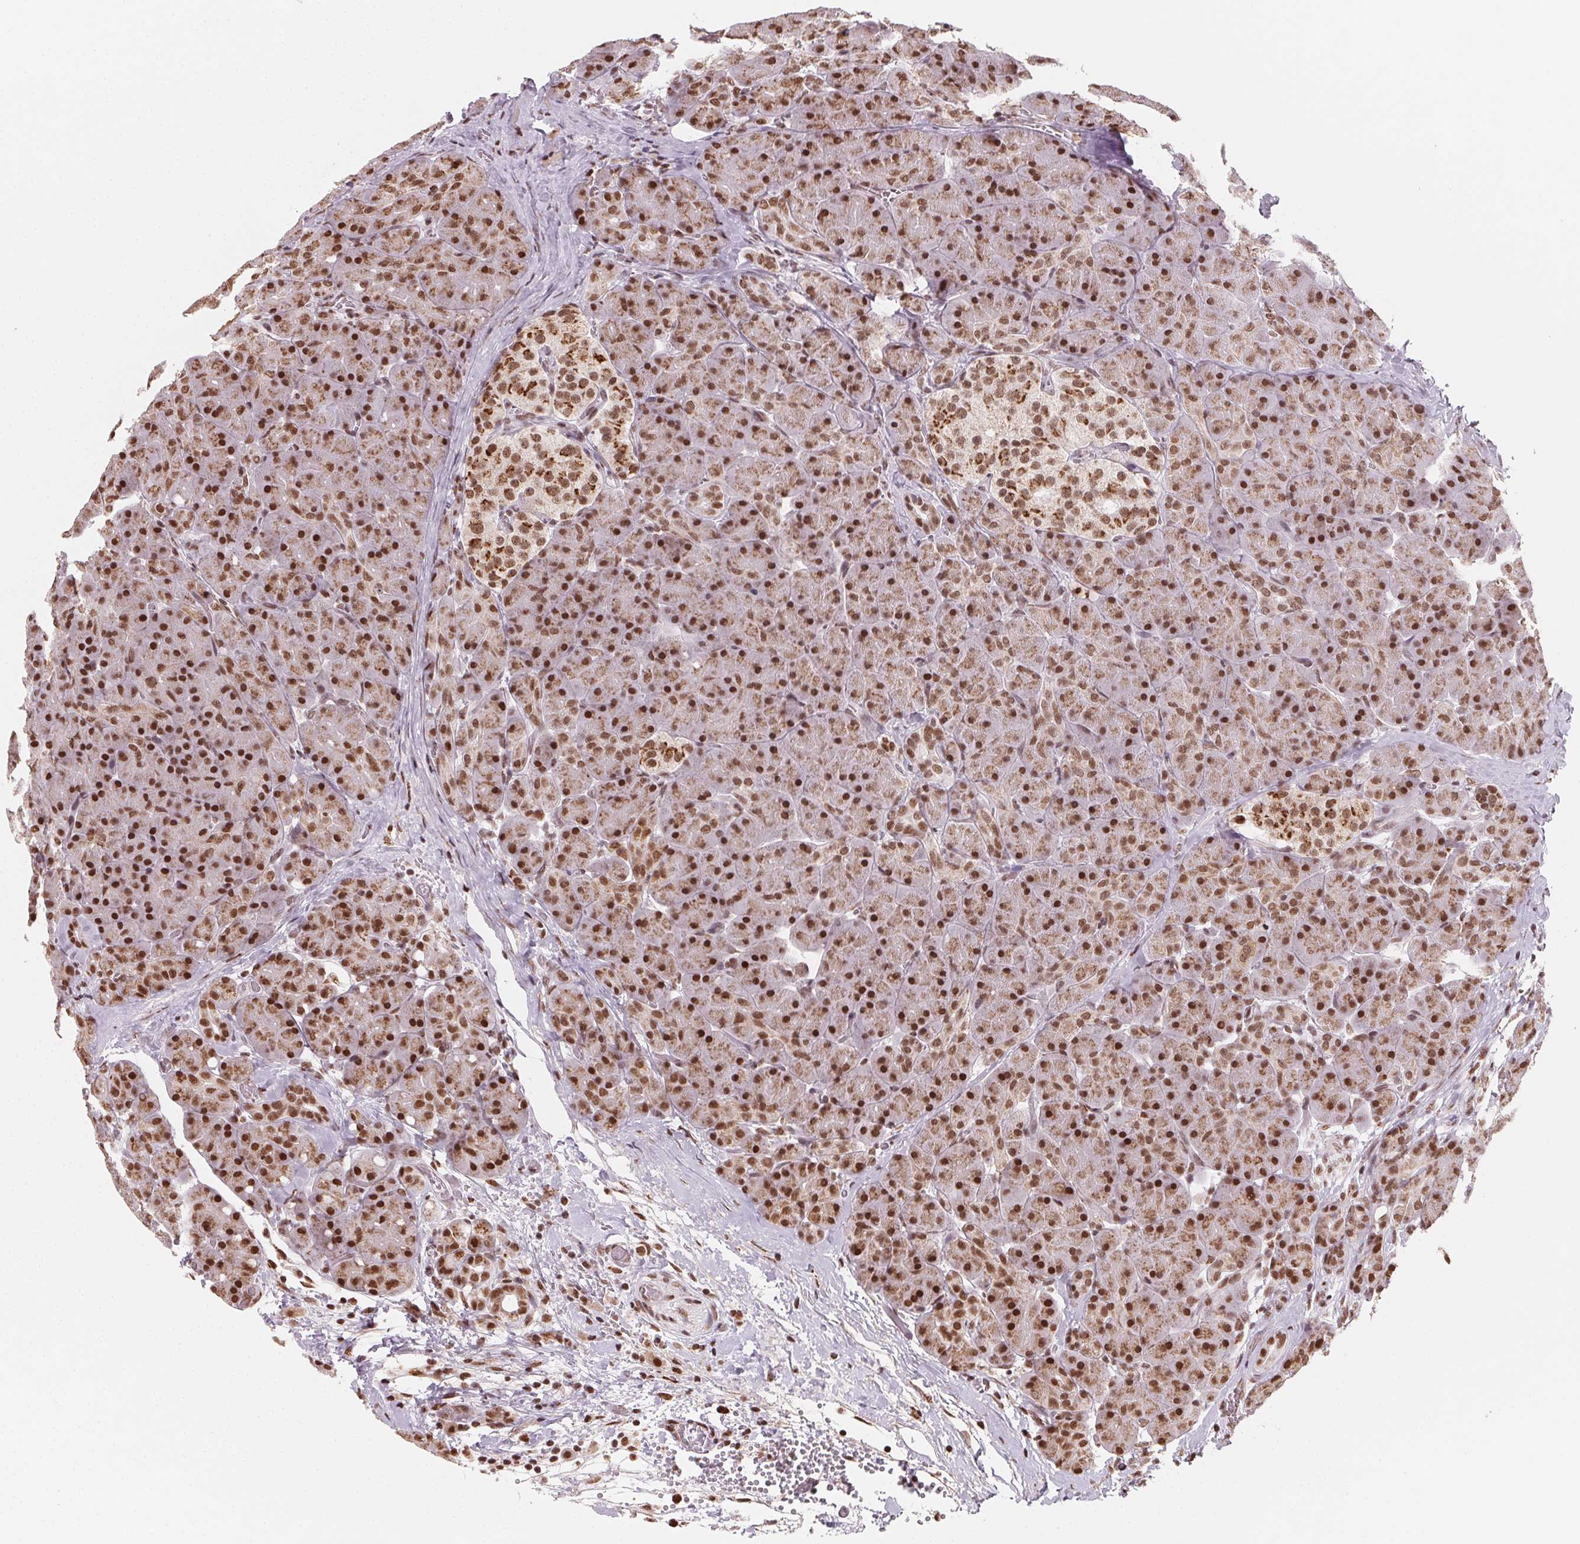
{"staining": {"intensity": "strong", "quantity": ">75%", "location": "cytoplasmic/membranous,nuclear"}, "tissue": "pancreas", "cell_type": "Exocrine glandular cells", "image_type": "normal", "snomed": [{"axis": "morphology", "description": "Normal tissue, NOS"}, {"axis": "topography", "description": "Pancreas"}], "caption": "Strong cytoplasmic/membranous,nuclear positivity for a protein is appreciated in about >75% of exocrine glandular cells of benign pancreas using immunohistochemistry (IHC).", "gene": "TOPORS", "patient": {"sex": "male", "age": 55}}